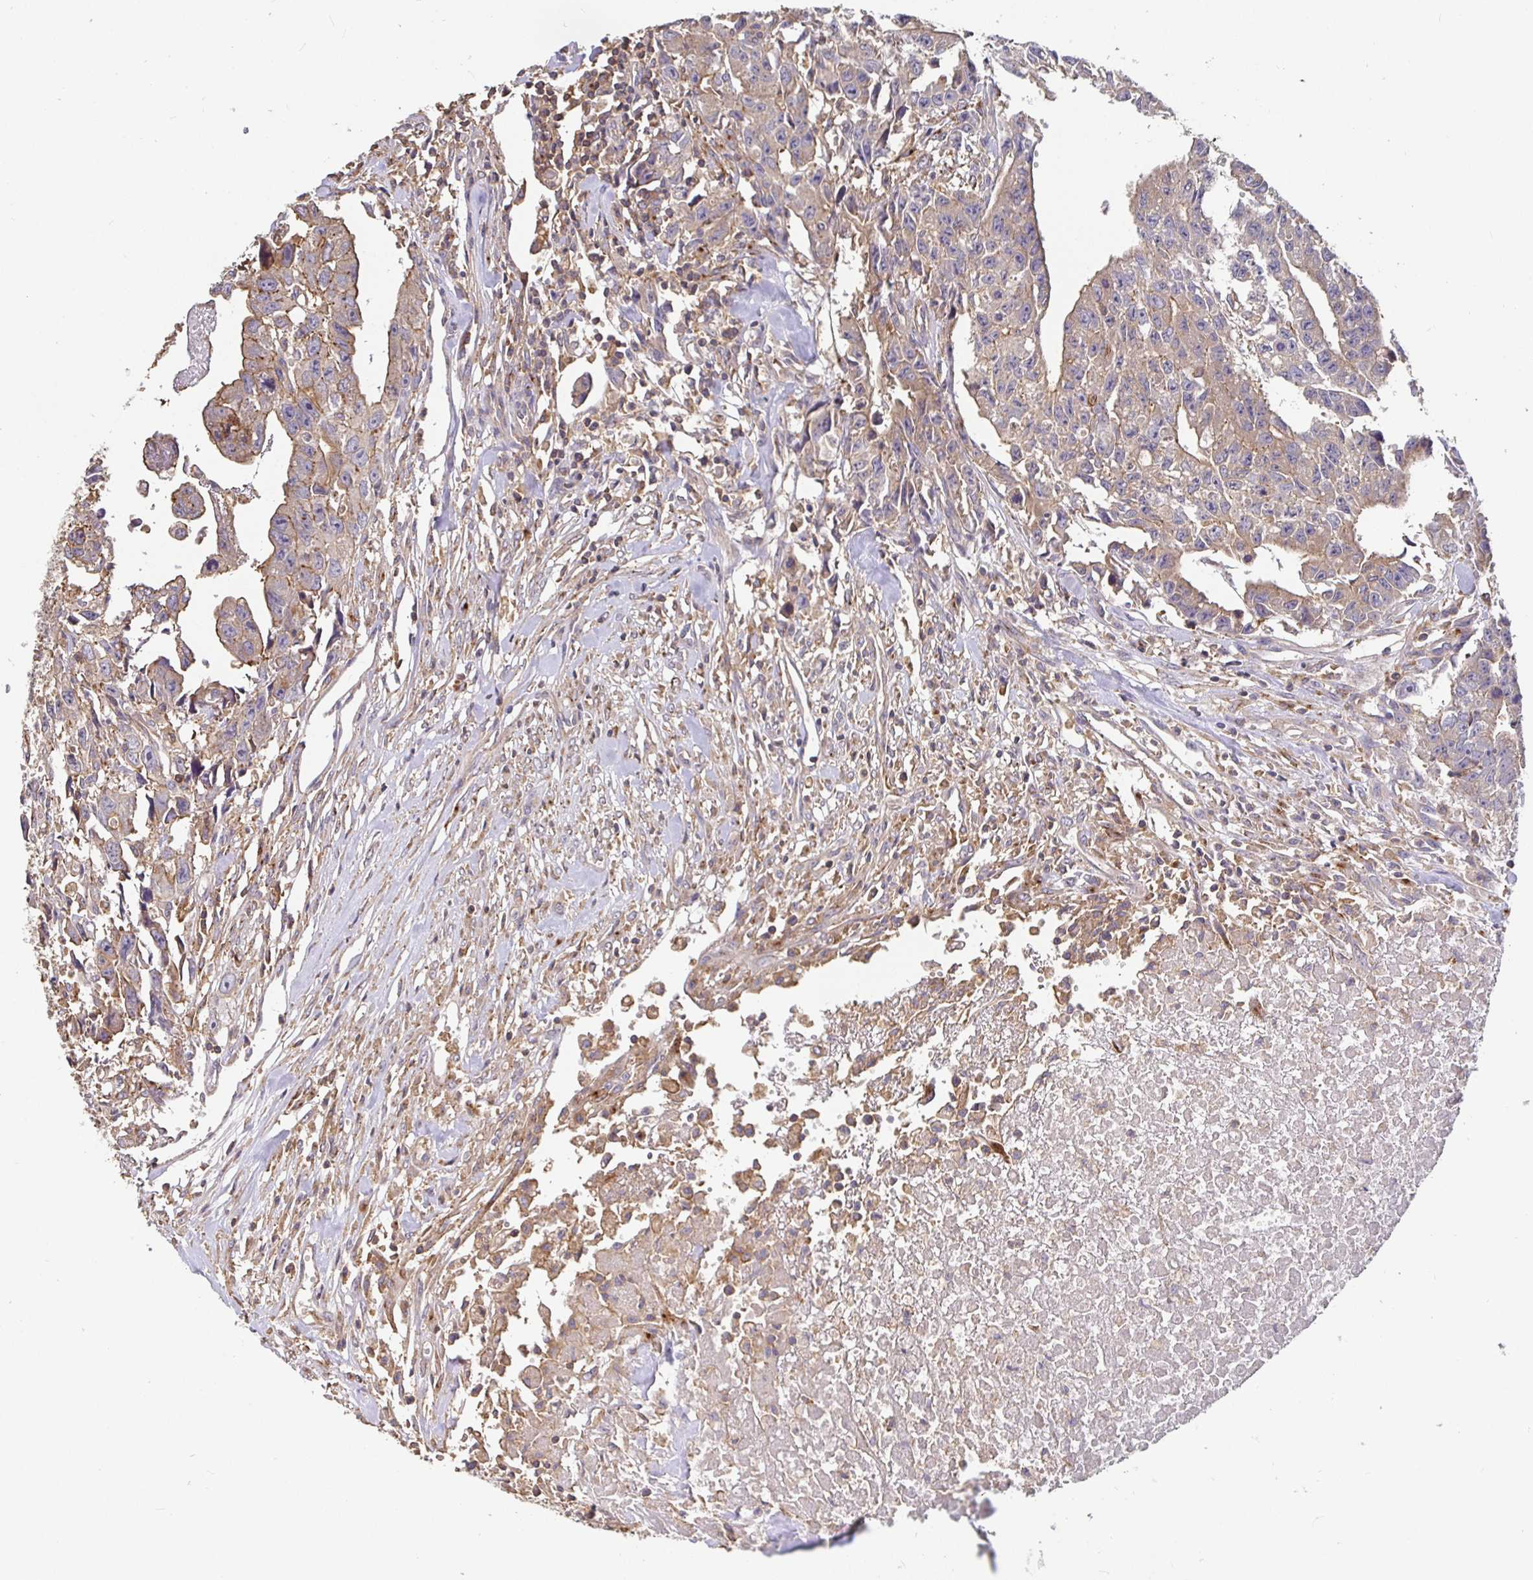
{"staining": {"intensity": "moderate", "quantity": "25%-75%", "location": "cytoplasmic/membranous"}, "tissue": "testis cancer", "cell_type": "Tumor cells", "image_type": "cancer", "snomed": [{"axis": "morphology", "description": "Carcinoma, Embryonal, NOS"}, {"axis": "morphology", "description": "Teratoma, malignant, NOS"}, {"axis": "topography", "description": "Testis"}], "caption": "Malignant teratoma (testis) tissue displays moderate cytoplasmic/membranous positivity in approximately 25%-75% of tumor cells", "gene": "C1QTNF7", "patient": {"sex": "male", "age": 24}}